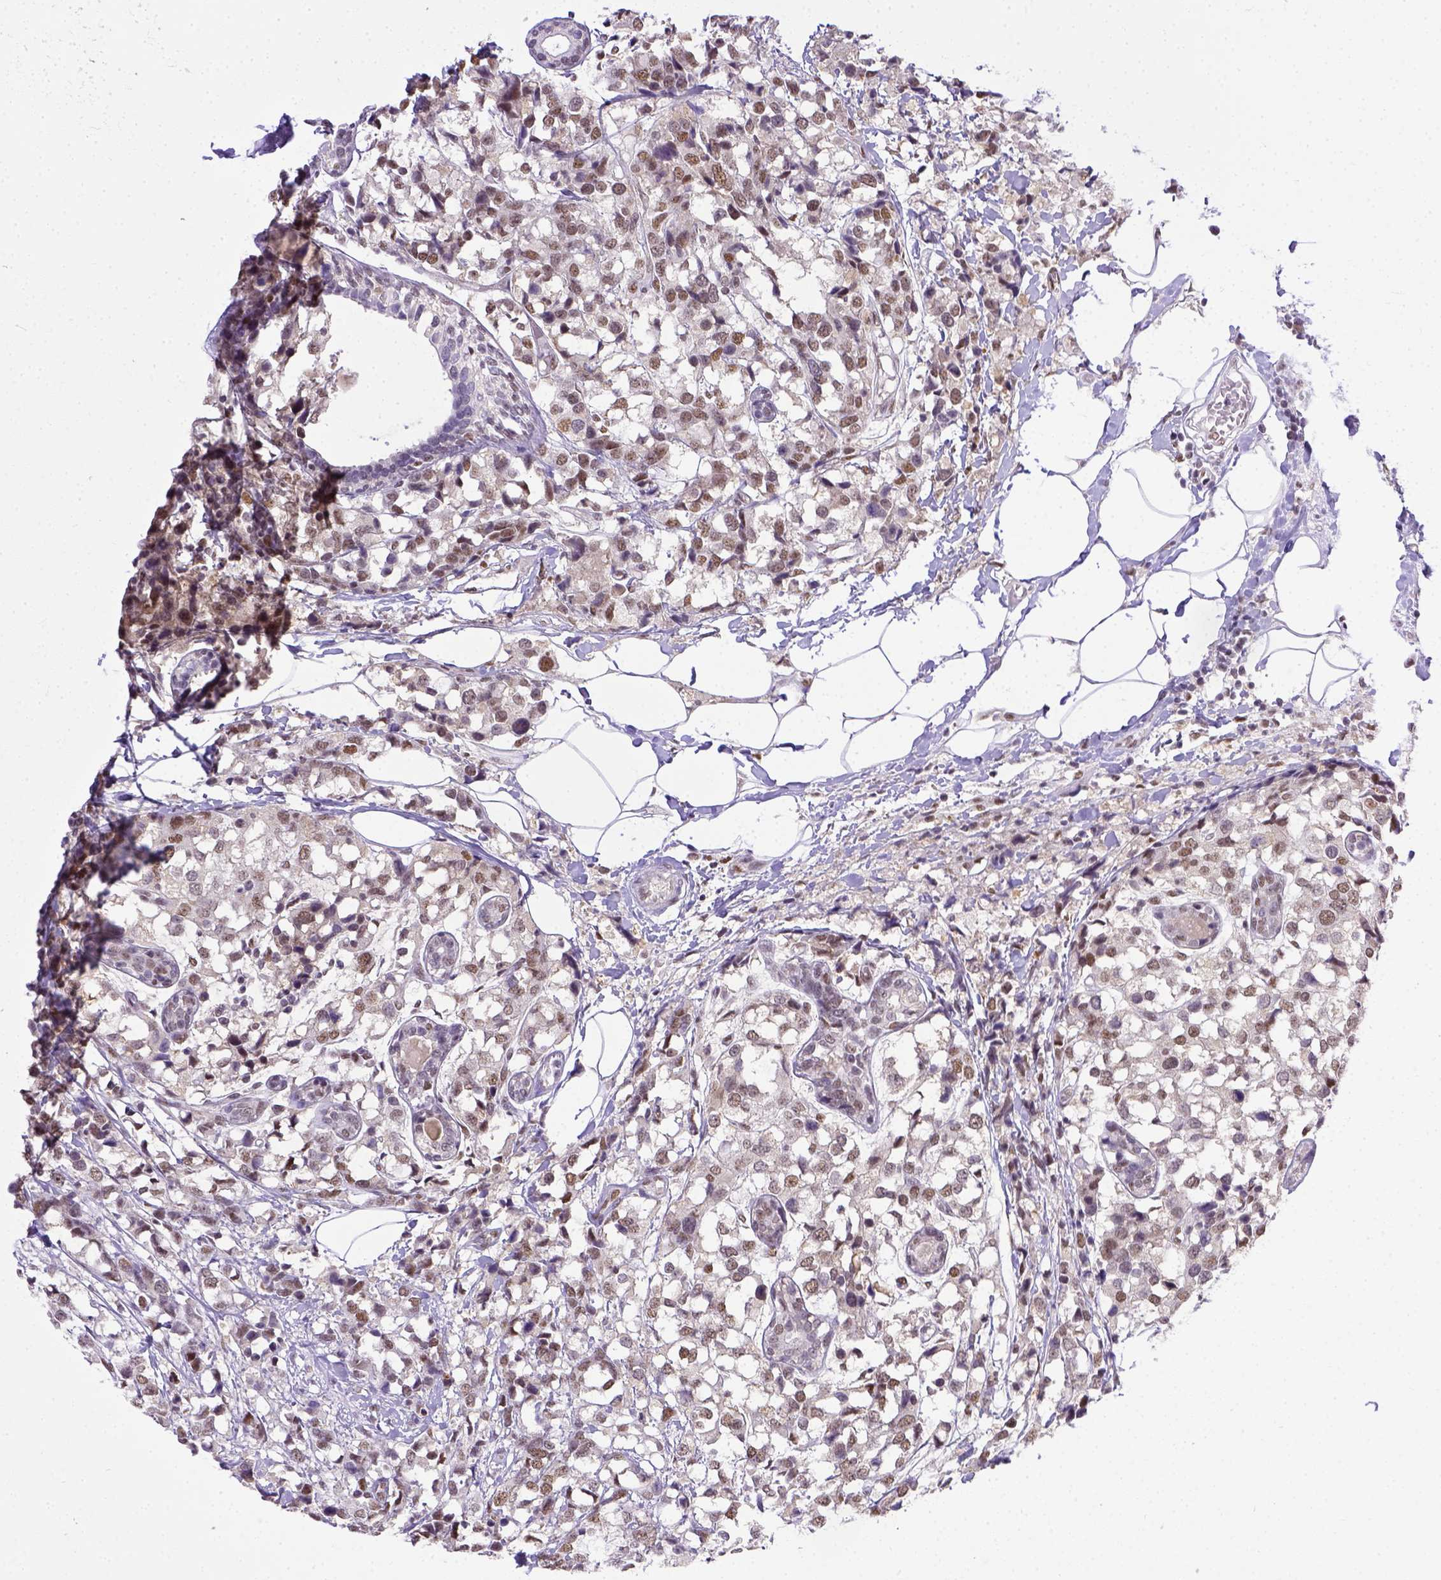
{"staining": {"intensity": "moderate", "quantity": ">75%", "location": "nuclear"}, "tissue": "breast cancer", "cell_type": "Tumor cells", "image_type": "cancer", "snomed": [{"axis": "morphology", "description": "Lobular carcinoma"}, {"axis": "topography", "description": "Breast"}], "caption": "A micrograph of human breast lobular carcinoma stained for a protein exhibits moderate nuclear brown staining in tumor cells.", "gene": "ERCC1", "patient": {"sex": "female", "age": 59}}